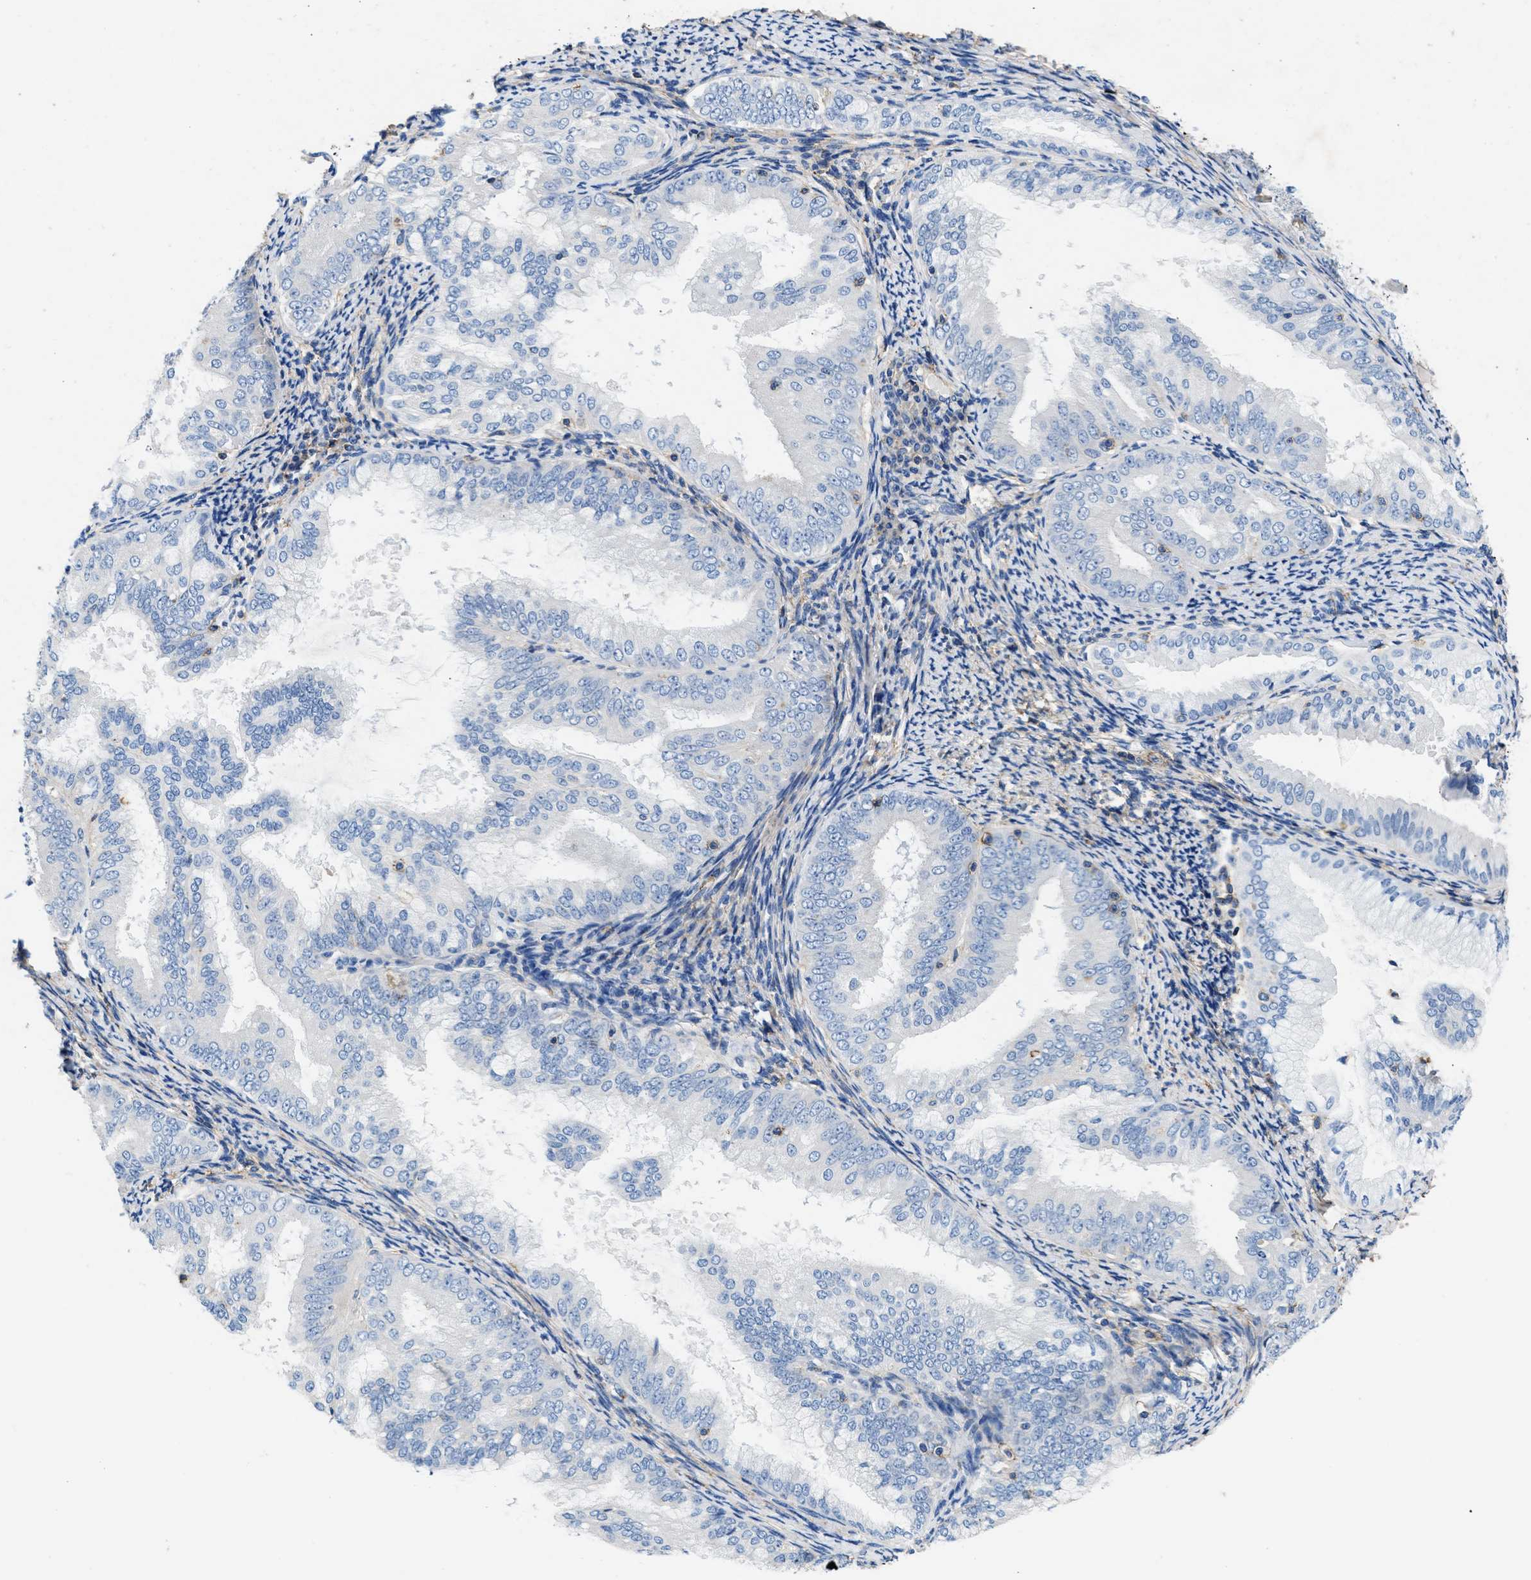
{"staining": {"intensity": "negative", "quantity": "none", "location": "none"}, "tissue": "endometrial cancer", "cell_type": "Tumor cells", "image_type": "cancer", "snomed": [{"axis": "morphology", "description": "Adenocarcinoma, NOS"}, {"axis": "topography", "description": "Endometrium"}], "caption": "IHC of human endometrial cancer demonstrates no positivity in tumor cells. The staining was performed using DAB to visualize the protein expression in brown, while the nuclei were stained in blue with hematoxylin (Magnification: 20x).", "gene": "KCNQ4", "patient": {"sex": "female", "age": 63}}